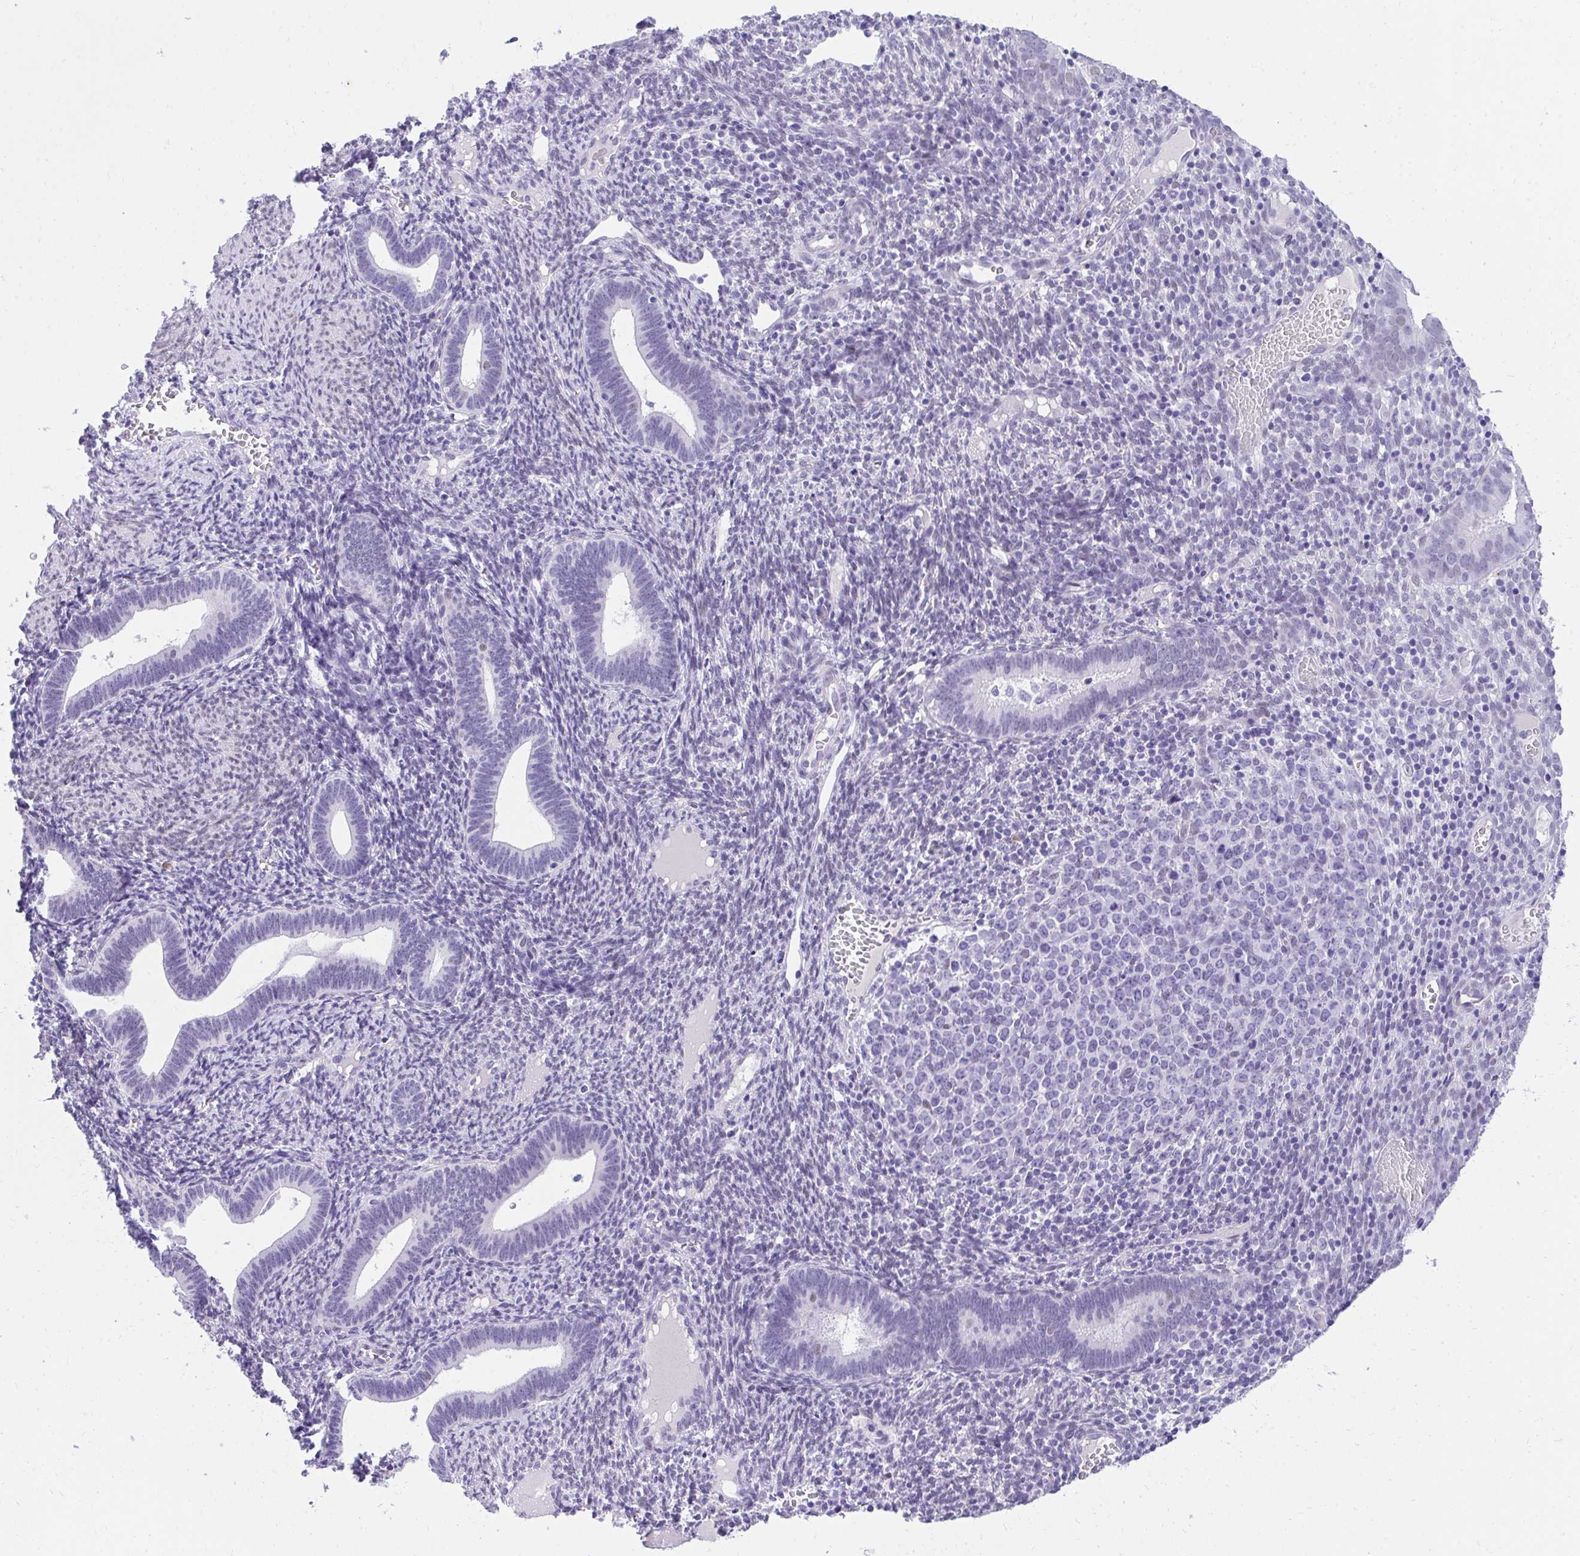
{"staining": {"intensity": "negative", "quantity": "none", "location": "none"}, "tissue": "endometrium", "cell_type": "Cells in endometrial stroma", "image_type": "normal", "snomed": [{"axis": "morphology", "description": "Normal tissue, NOS"}, {"axis": "topography", "description": "Endometrium"}], "caption": "Cells in endometrial stroma show no significant protein expression in benign endometrium. The staining was performed using DAB (3,3'-diaminobenzidine) to visualize the protein expression in brown, while the nuclei were stained in blue with hematoxylin (Magnification: 20x).", "gene": "KLK1", "patient": {"sex": "female", "age": 41}}